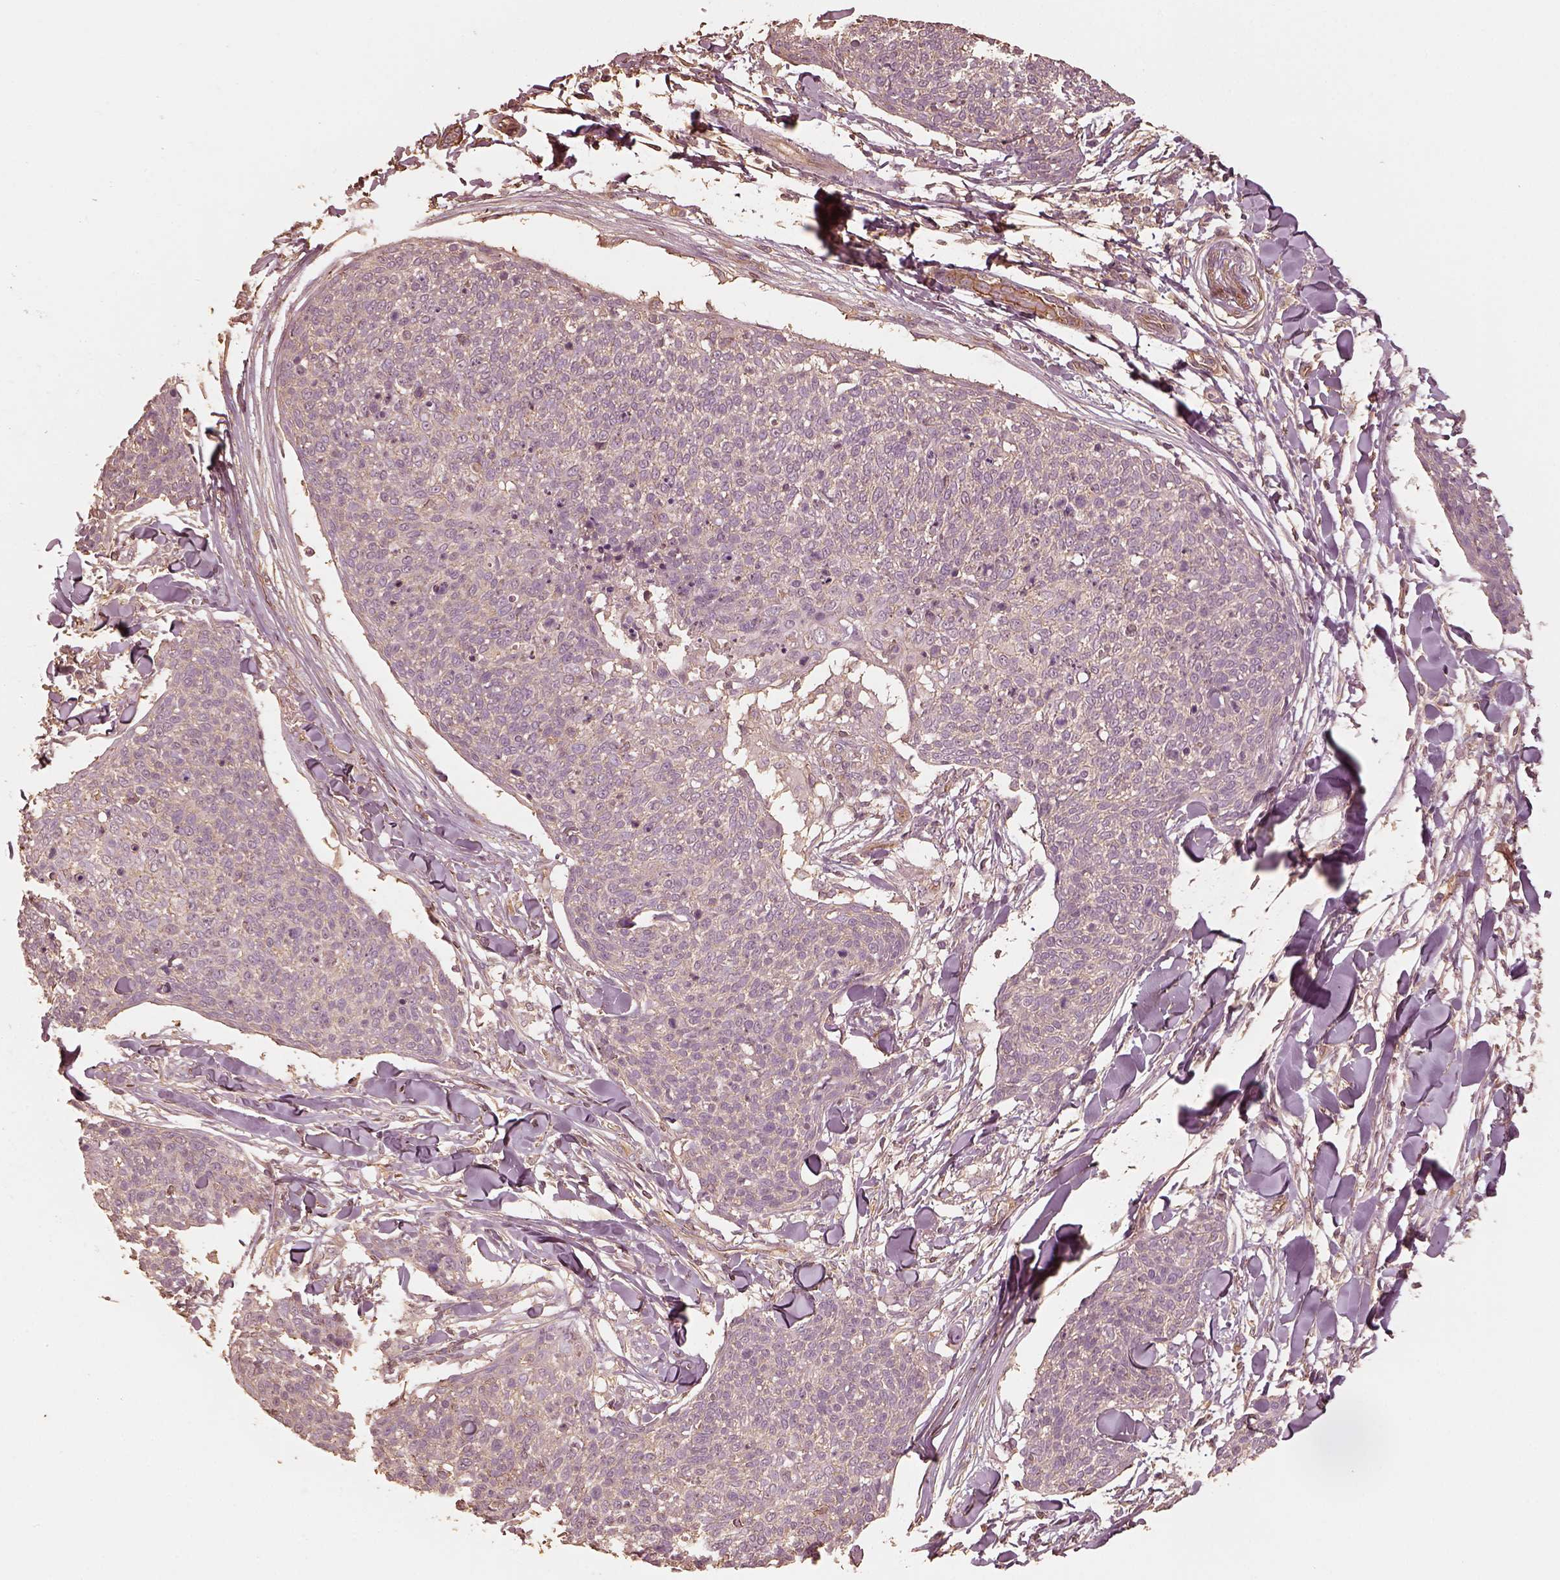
{"staining": {"intensity": "negative", "quantity": "none", "location": "none"}, "tissue": "skin cancer", "cell_type": "Tumor cells", "image_type": "cancer", "snomed": [{"axis": "morphology", "description": "Squamous cell carcinoma, NOS"}, {"axis": "topography", "description": "Skin"}, {"axis": "topography", "description": "Vulva"}], "caption": "IHC micrograph of squamous cell carcinoma (skin) stained for a protein (brown), which demonstrates no expression in tumor cells.", "gene": "WDR7", "patient": {"sex": "female", "age": 75}}